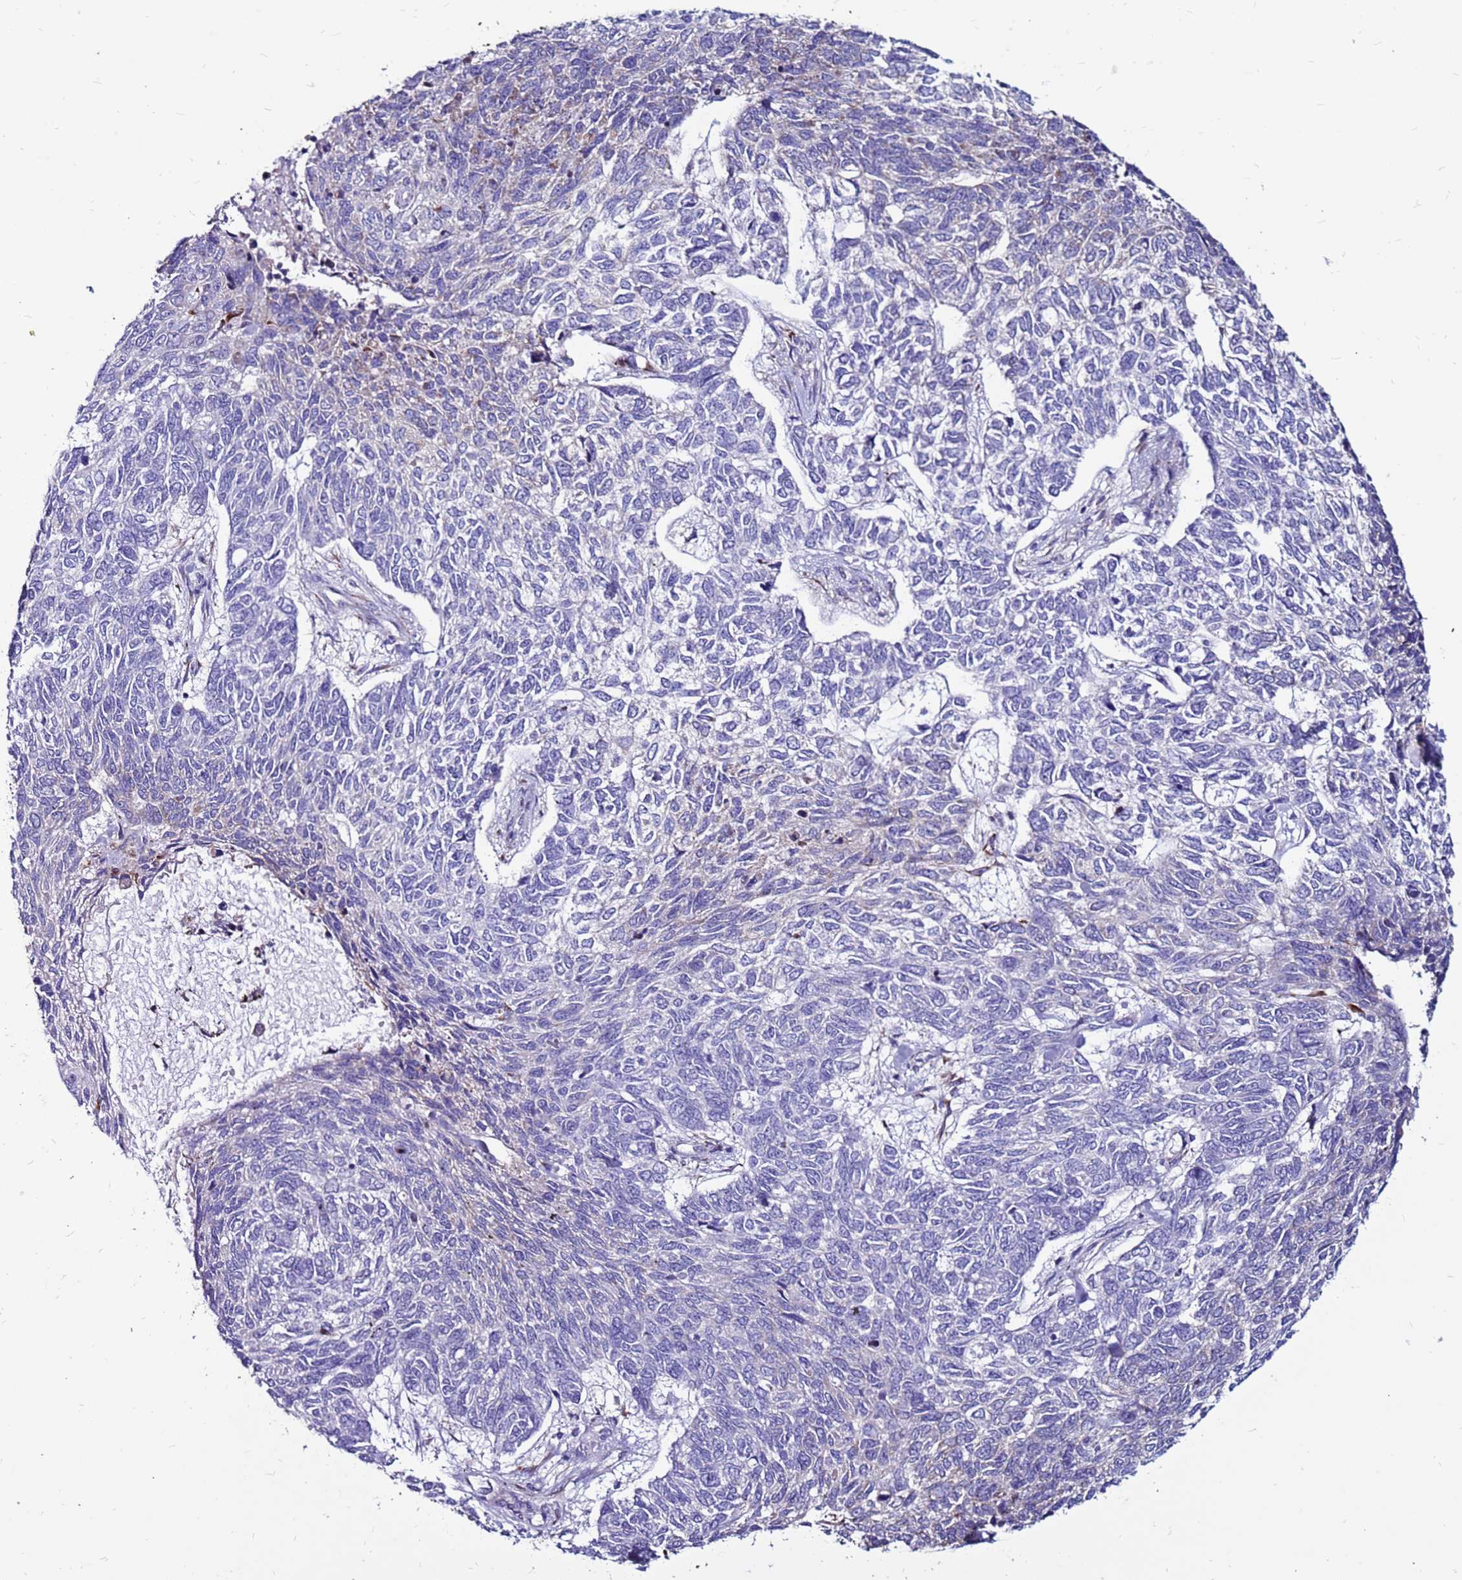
{"staining": {"intensity": "negative", "quantity": "none", "location": "none"}, "tissue": "skin cancer", "cell_type": "Tumor cells", "image_type": "cancer", "snomed": [{"axis": "morphology", "description": "Basal cell carcinoma"}, {"axis": "topography", "description": "Skin"}], "caption": "A high-resolution image shows IHC staining of skin cancer (basal cell carcinoma), which demonstrates no significant positivity in tumor cells.", "gene": "SLC44A3", "patient": {"sex": "female", "age": 65}}